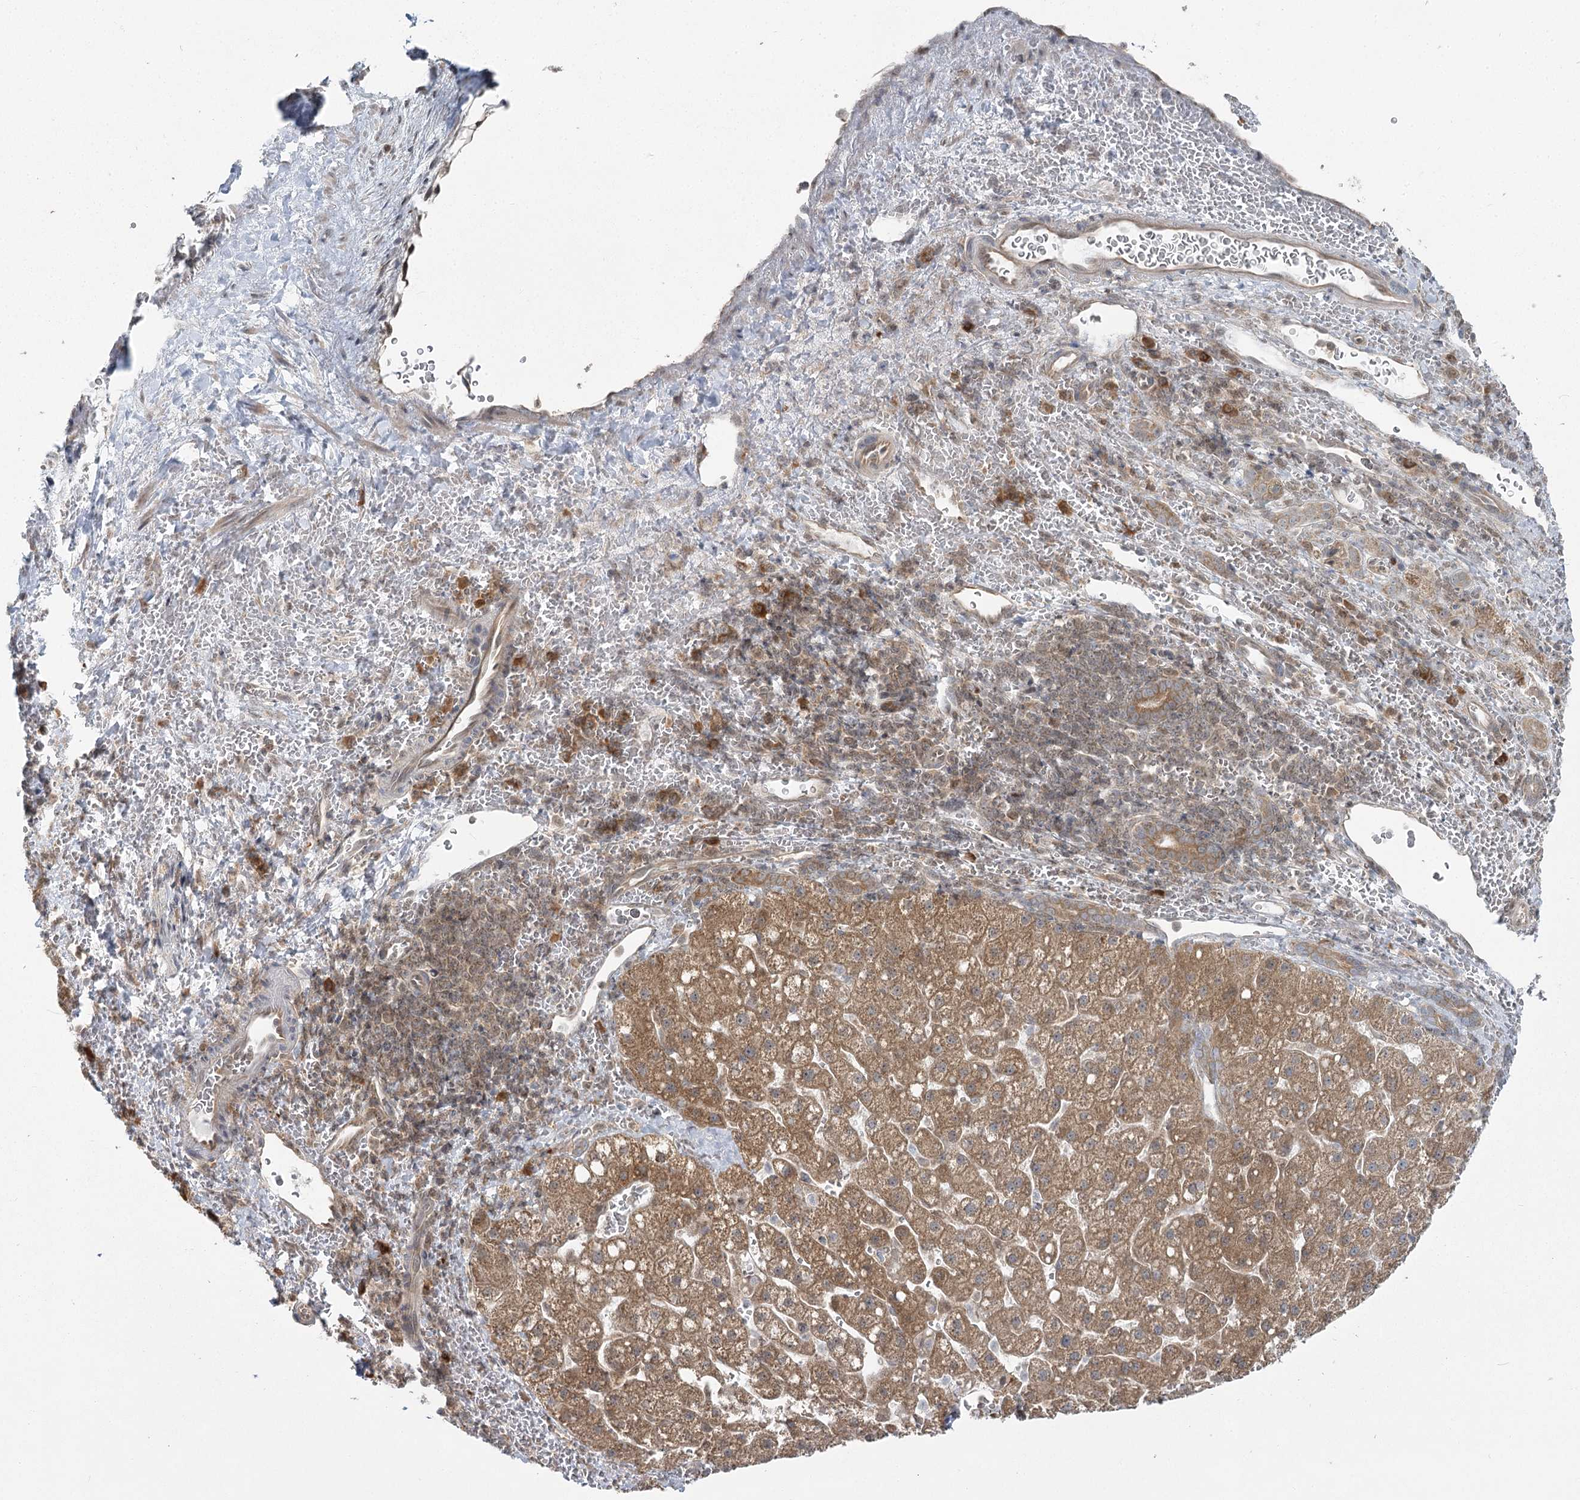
{"staining": {"intensity": "moderate", "quantity": ">75%", "location": "cytoplasmic/membranous"}, "tissue": "liver cancer", "cell_type": "Tumor cells", "image_type": "cancer", "snomed": [{"axis": "morphology", "description": "Carcinoma, Hepatocellular, NOS"}, {"axis": "topography", "description": "Liver"}], "caption": "High-magnification brightfield microscopy of liver cancer stained with DAB (brown) and counterstained with hematoxylin (blue). tumor cells exhibit moderate cytoplasmic/membranous staining is identified in approximately>75% of cells.", "gene": "THNSL1", "patient": {"sex": "male", "age": 57}}